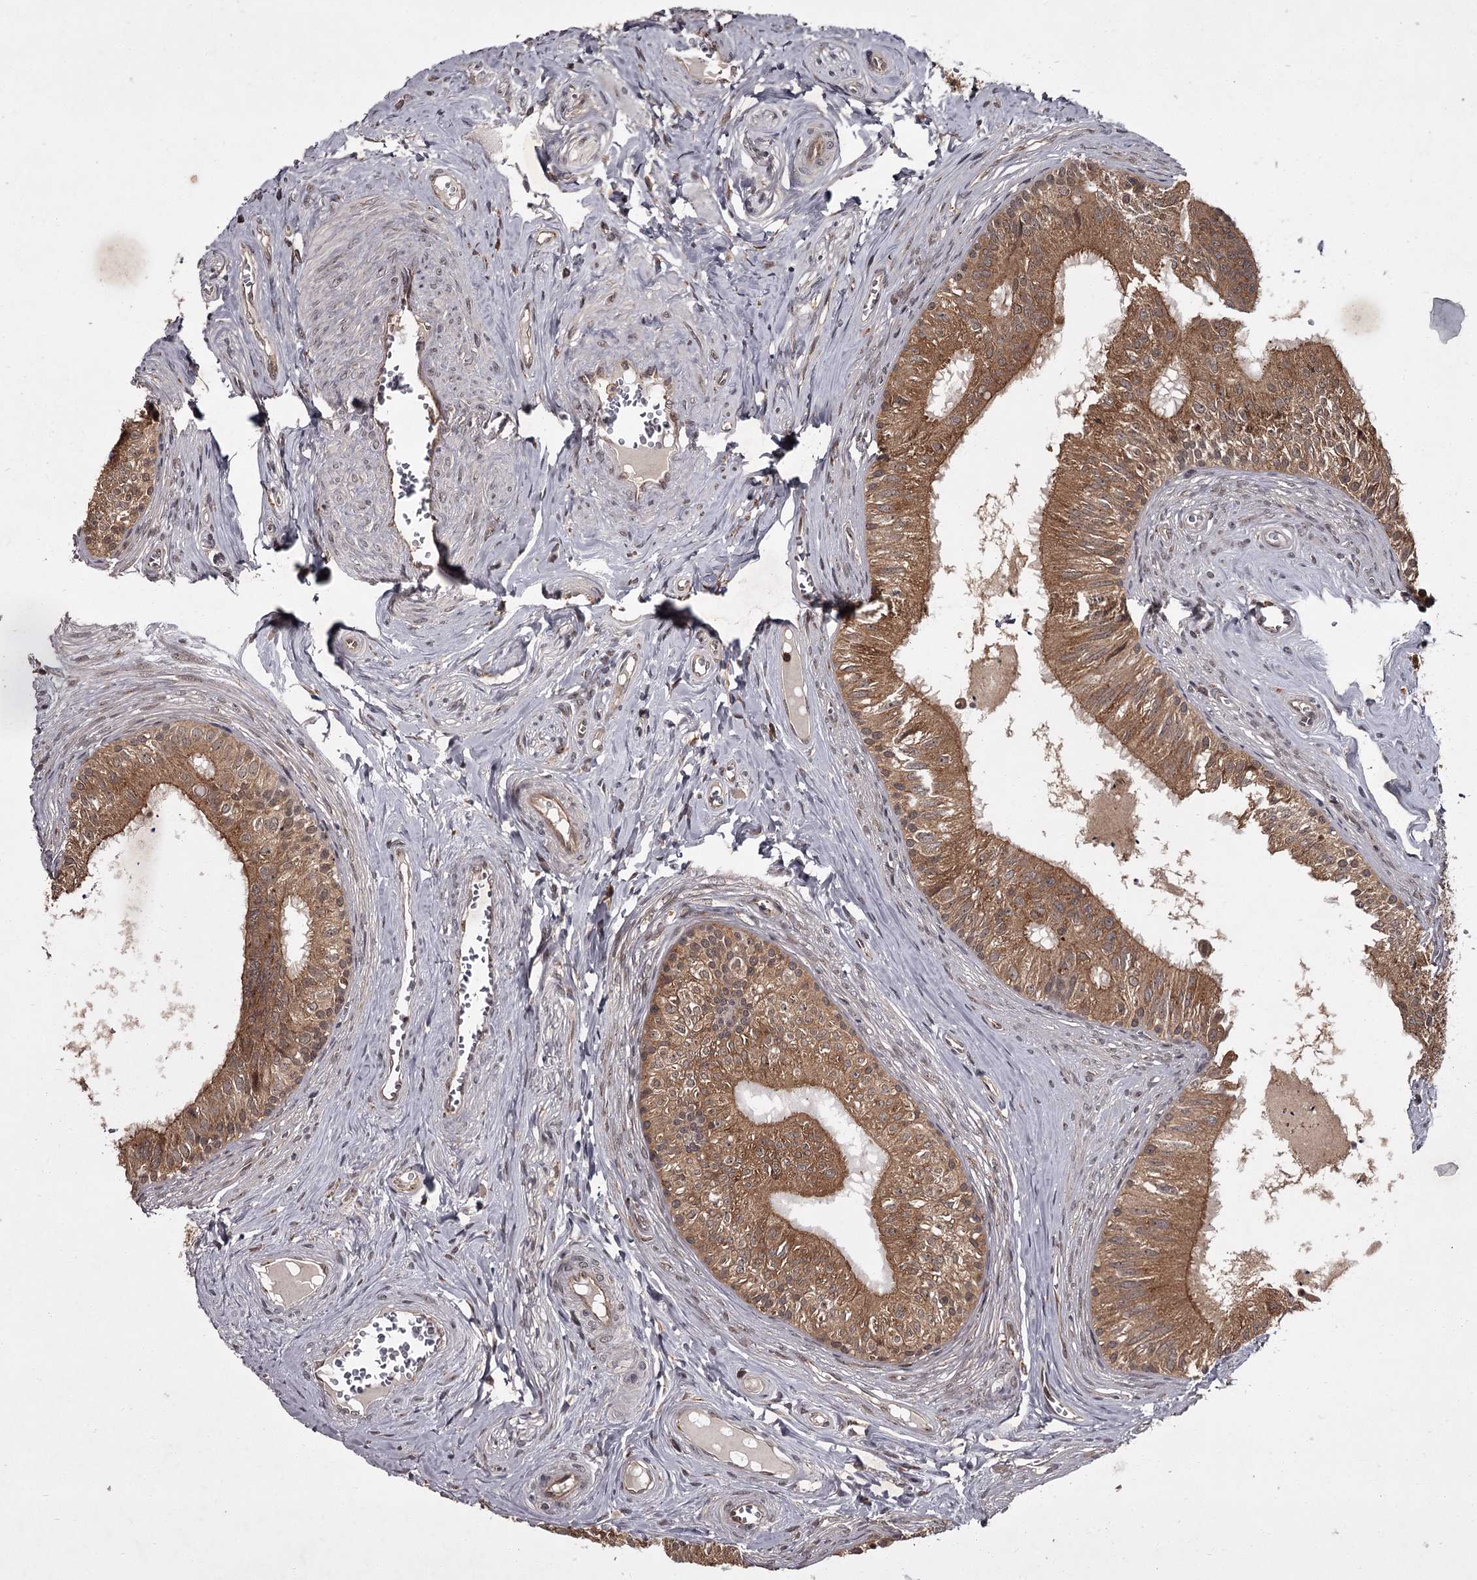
{"staining": {"intensity": "moderate", "quantity": ">75%", "location": "cytoplasmic/membranous"}, "tissue": "epididymis", "cell_type": "Glandular cells", "image_type": "normal", "snomed": [{"axis": "morphology", "description": "Normal tissue, NOS"}, {"axis": "topography", "description": "Epididymis"}], "caption": "Immunohistochemistry (IHC) histopathology image of benign epididymis stained for a protein (brown), which shows medium levels of moderate cytoplasmic/membranous positivity in about >75% of glandular cells.", "gene": "TBC1D23", "patient": {"sex": "male", "age": 46}}